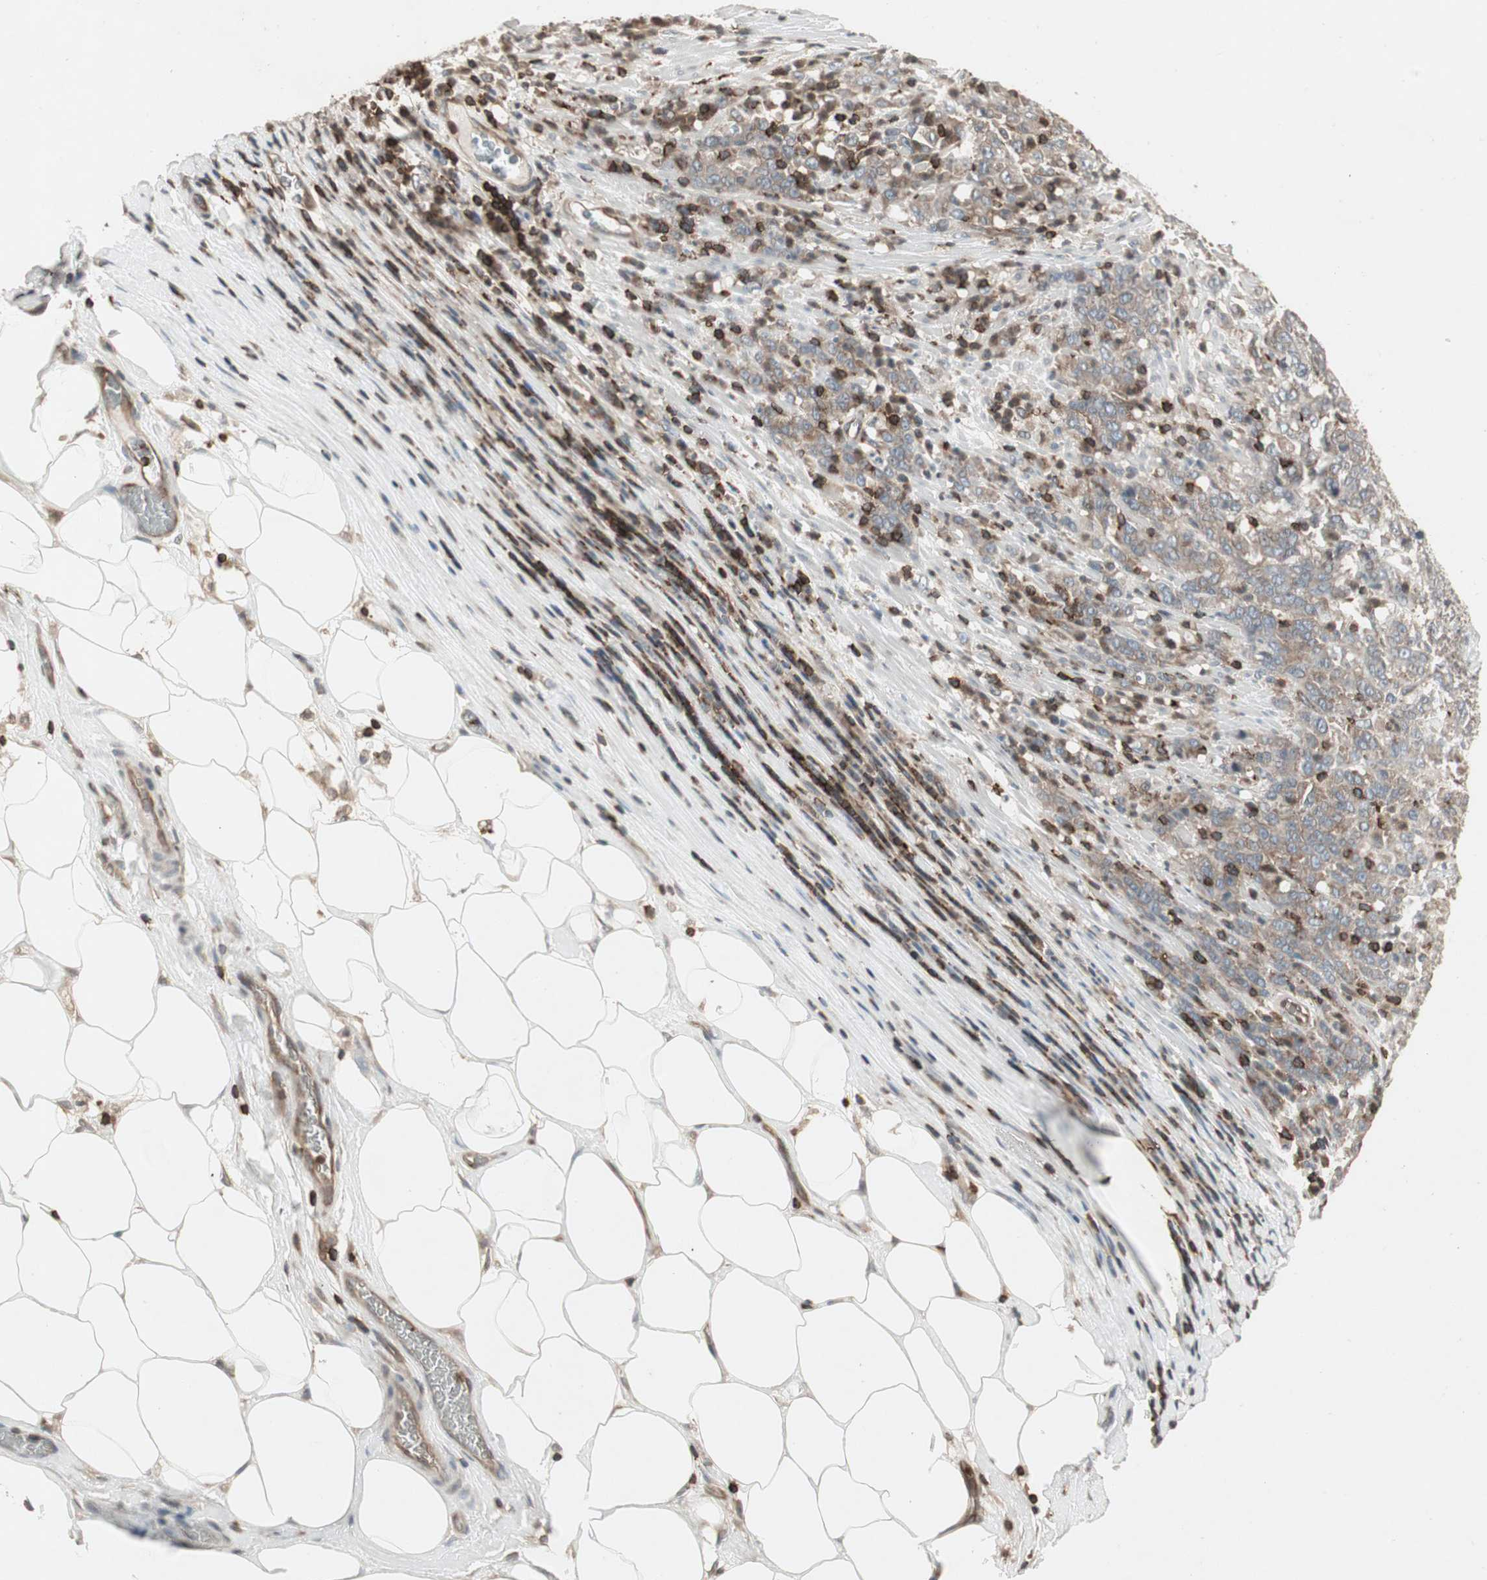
{"staining": {"intensity": "weak", "quantity": ">75%", "location": "cytoplasmic/membranous"}, "tissue": "stomach cancer", "cell_type": "Tumor cells", "image_type": "cancer", "snomed": [{"axis": "morphology", "description": "Adenocarcinoma, NOS"}, {"axis": "topography", "description": "Stomach, lower"}], "caption": "Tumor cells show low levels of weak cytoplasmic/membranous positivity in about >75% of cells in stomach cancer.", "gene": "ARHGEF1", "patient": {"sex": "female", "age": 71}}